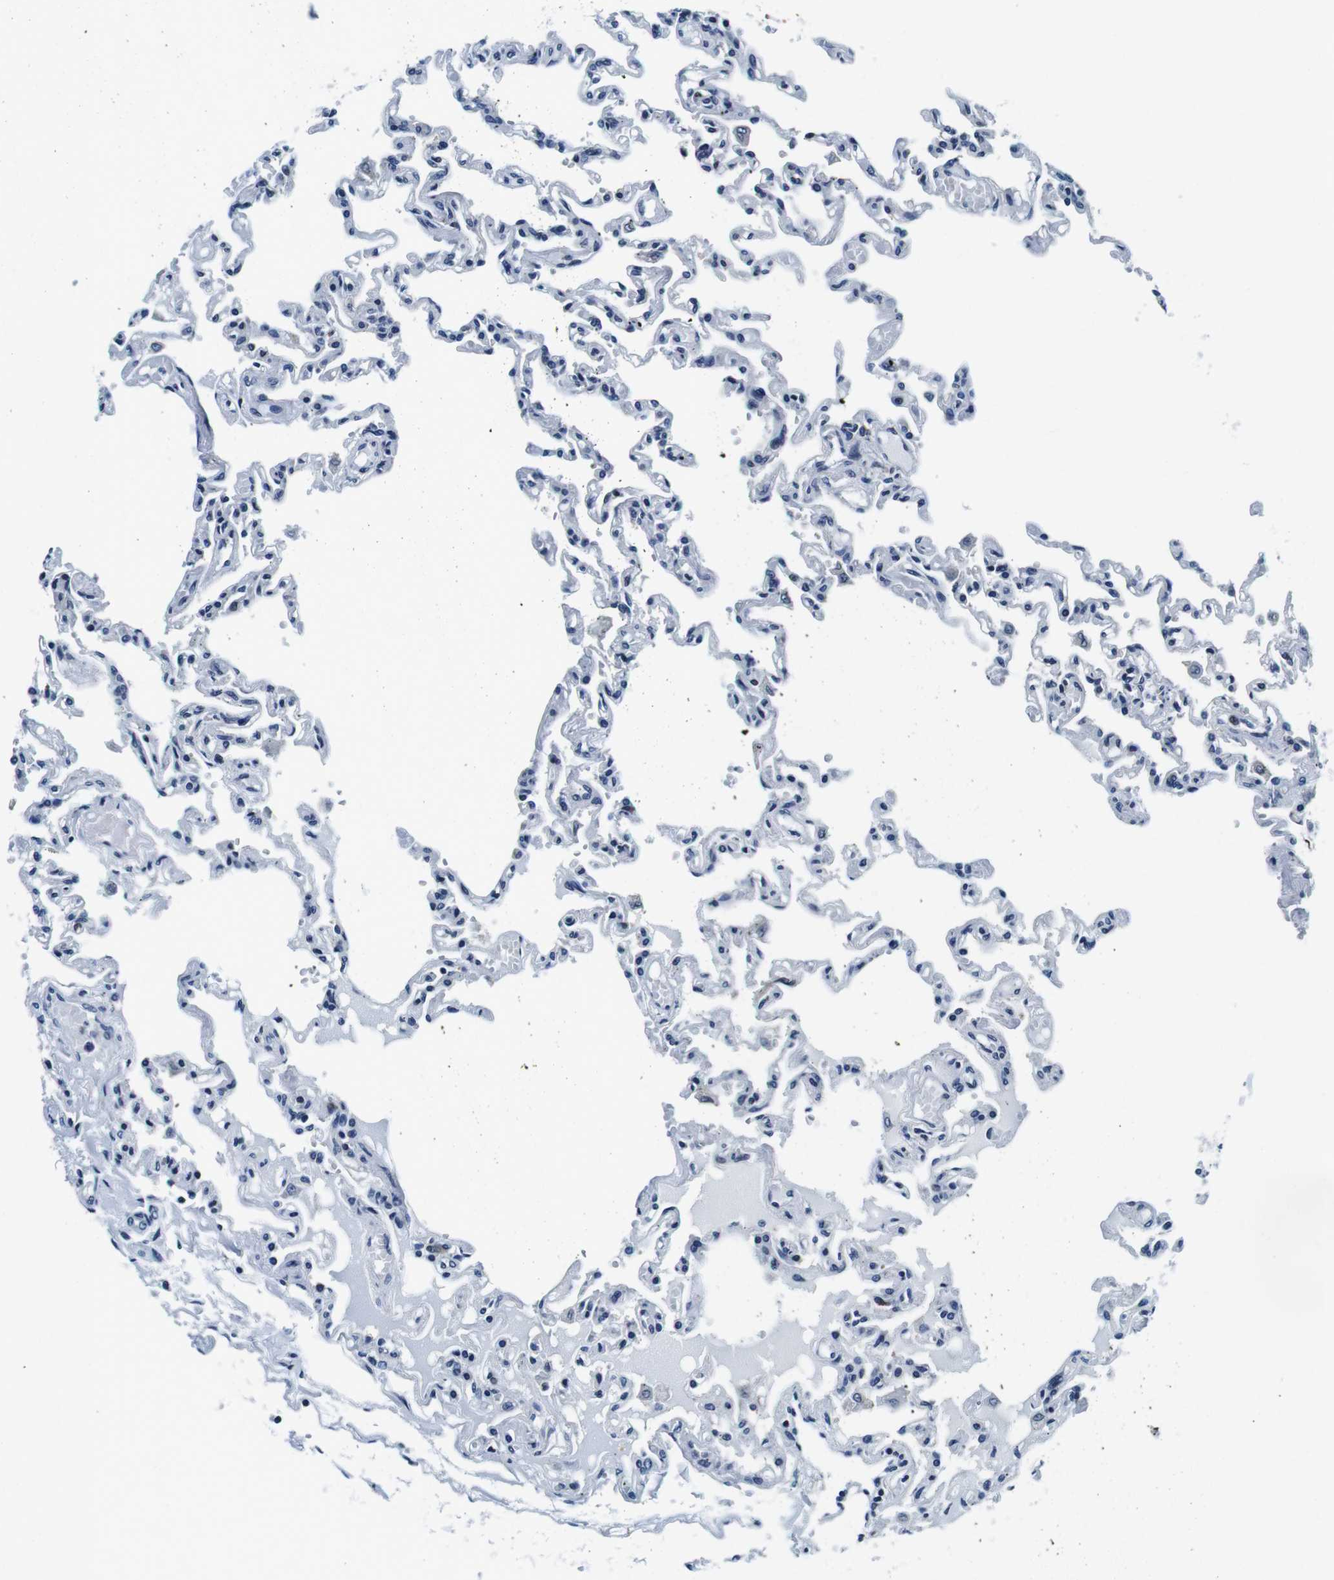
{"staining": {"intensity": "negative", "quantity": "none", "location": "none"}, "tissue": "lung", "cell_type": "Alveolar cells", "image_type": "normal", "snomed": [{"axis": "morphology", "description": "Normal tissue, NOS"}, {"axis": "topography", "description": "Lung"}], "caption": "Immunohistochemical staining of unremarkable human lung exhibits no significant expression in alveolar cells.", "gene": "FAR2", "patient": {"sex": "male", "age": 21}}